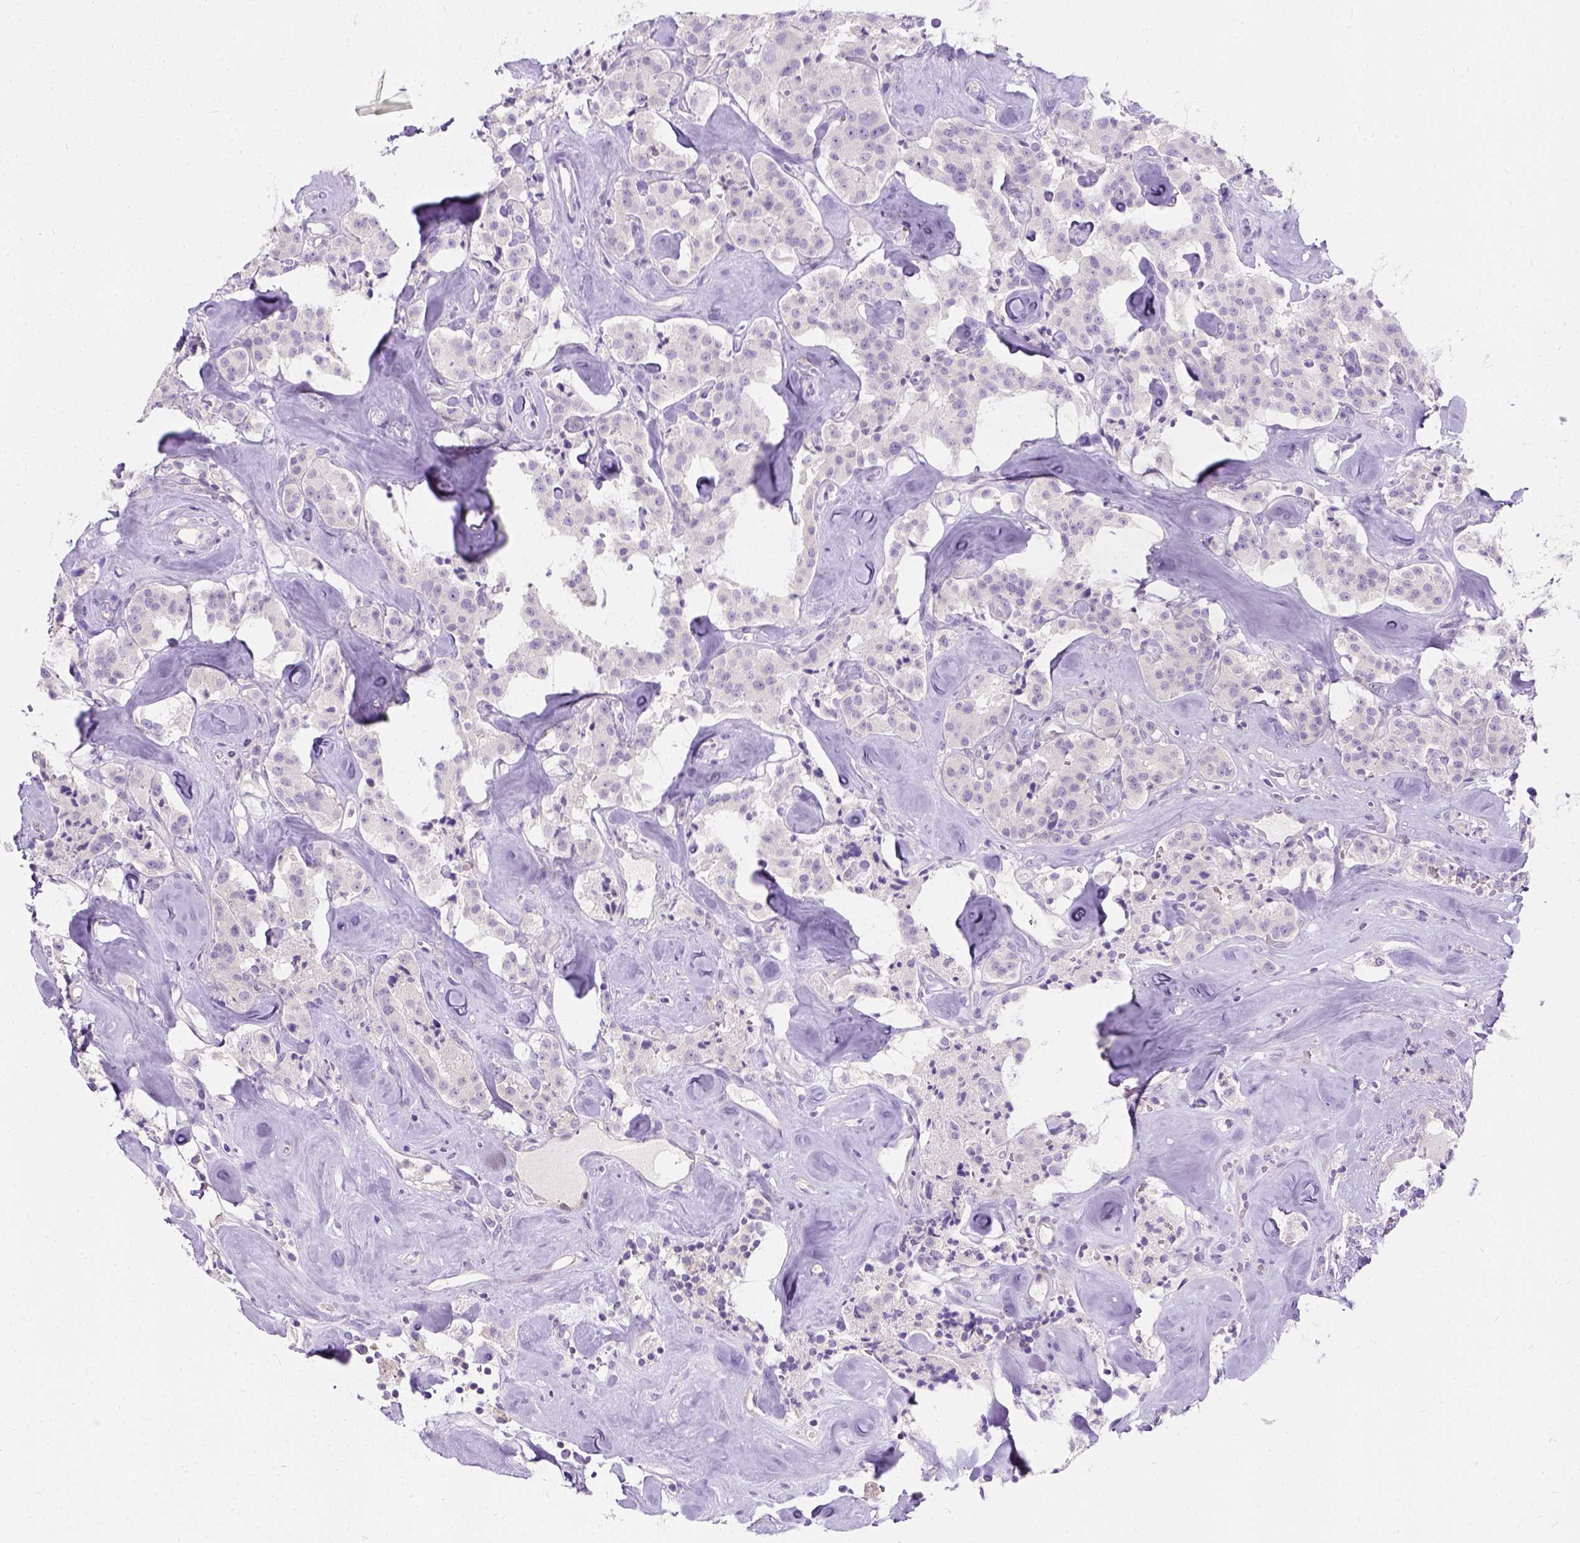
{"staining": {"intensity": "negative", "quantity": "none", "location": "none"}, "tissue": "carcinoid", "cell_type": "Tumor cells", "image_type": "cancer", "snomed": [{"axis": "morphology", "description": "Carcinoid, malignant, NOS"}, {"axis": "topography", "description": "Pancreas"}], "caption": "DAB (3,3'-diaminobenzidine) immunohistochemical staining of human carcinoid reveals no significant staining in tumor cells.", "gene": "C20orf144", "patient": {"sex": "male", "age": 41}}